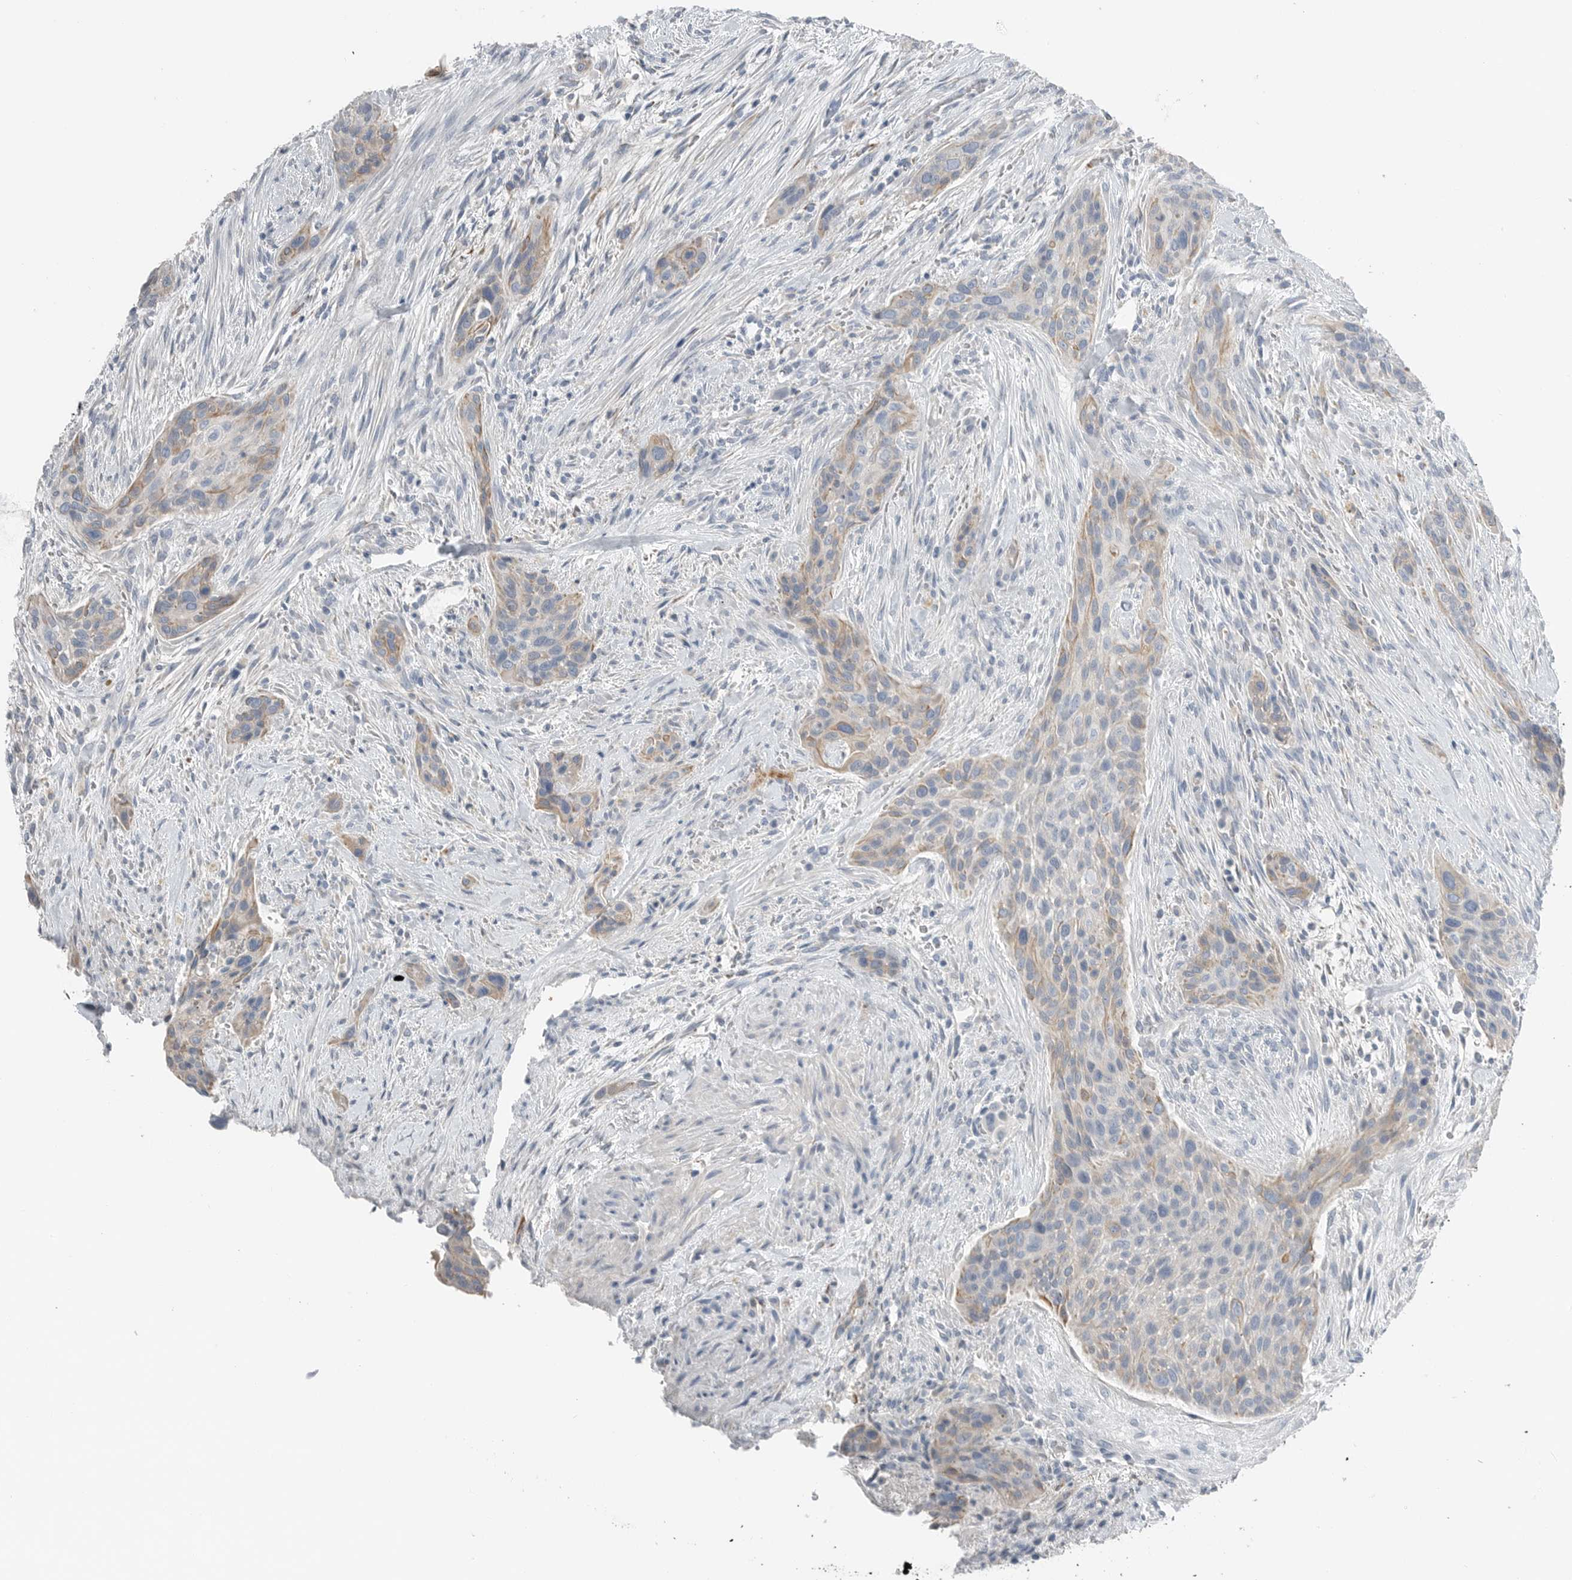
{"staining": {"intensity": "weak", "quantity": "25%-75%", "location": "cytoplasmic/membranous"}, "tissue": "urothelial cancer", "cell_type": "Tumor cells", "image_type": "cancer", "snomed": [{"axis": "morphology", "description": "Urothelial carcinoma, High grade"}, {"axis": "topography", "description": "Urinary bladder"}], "caption": "Brown immunohistochemical staining in urothelial carcinoma (high-grade) displays weak cytoplasmic/membranous staining in about 25%-75% of tumor cells.", "gene": "SERPINB7", "patient": {"sex": "male", "age": 35}}